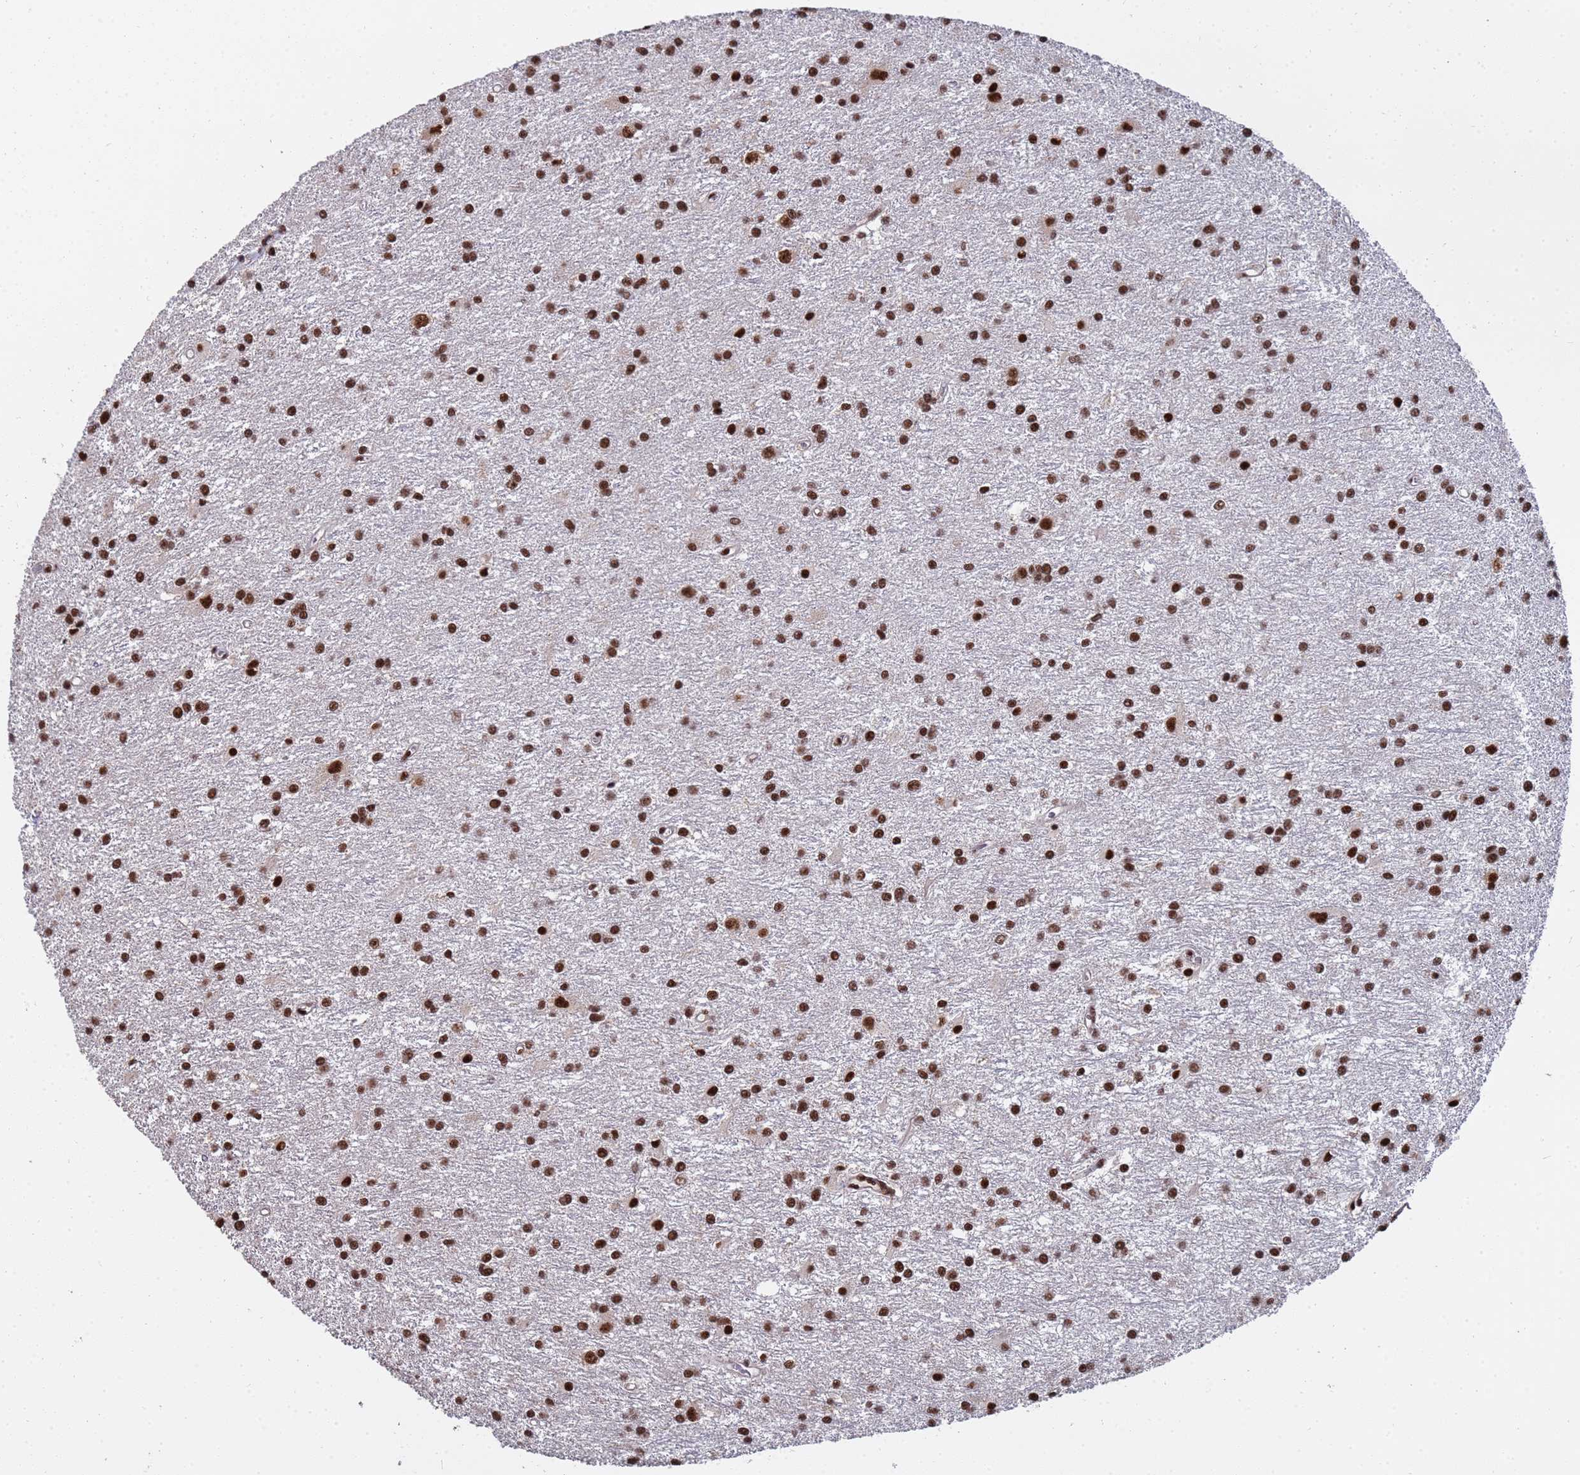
{"staining": {"intensity": "strong", "quantity": ">75%", "location": "nuclear"}, "tissue": "glioma", "cell_type": "Tumor cells", "image_type": "cancer", "snomed": [{"axis": "morphology", "description": "Glioma, malignant, High grade"}, {"axis": "topography", "description": "Brain"}], "caption": "Protein expression analysis of high-grade glioma (malignant) shows strong nuclear staining in approximately >75% of tumor cells.", "gene": "SF3B2", "patient": {"sex": "female", "age": 50}}